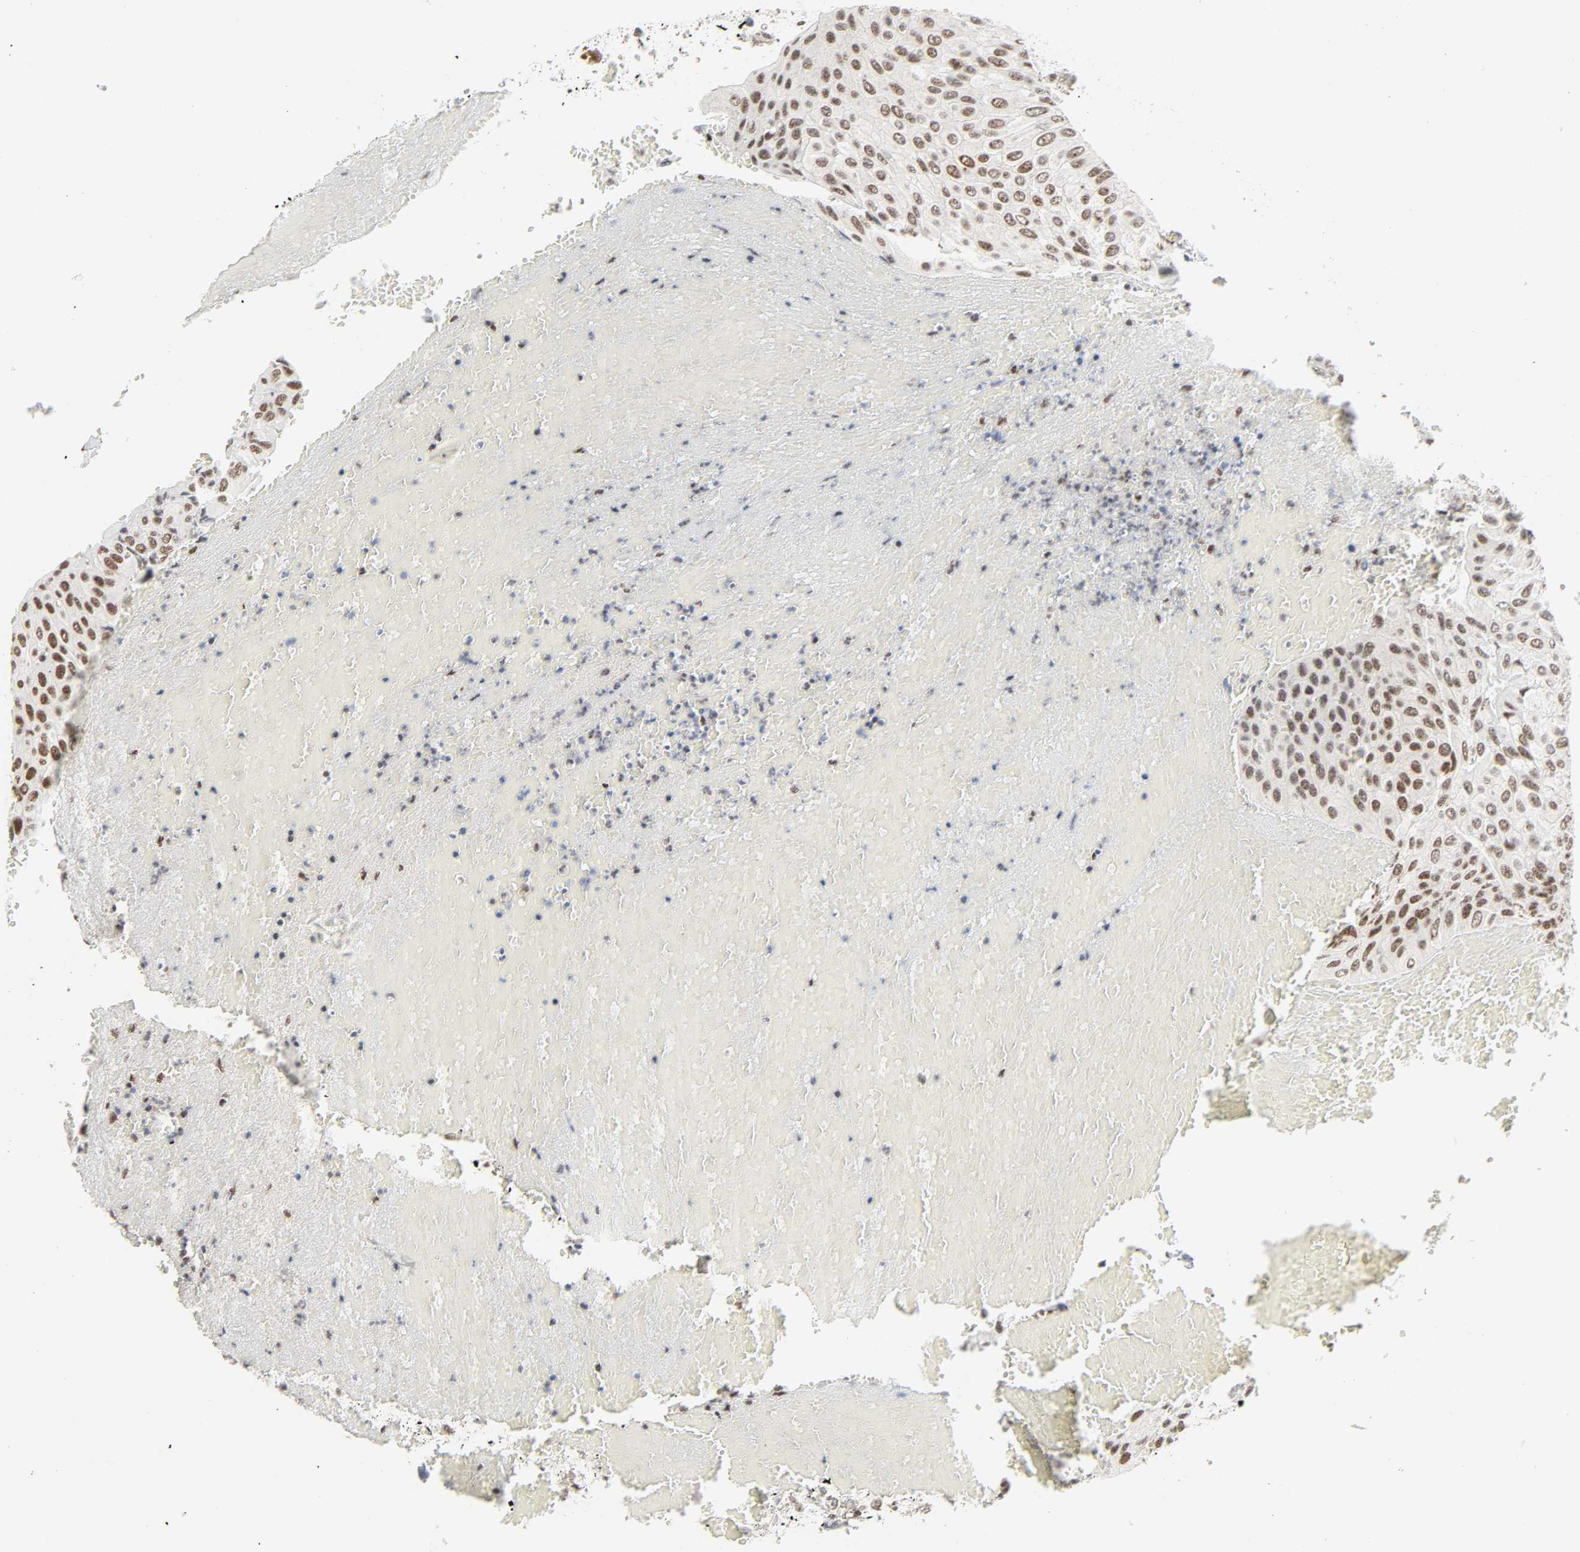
{"staining": {"intensity": "moderate", "quantity": ">75%", "location": "nuclear"}, "tissue": "urothelial cancer", "cell_type": "Tumor cells", "image_type": "cancer", "snomed": [{"axis": "morphology", "description": "Urothelial carcinoma, High grade"}, {"axis": "topography", "description": "Urinary bladder"}], "caption": "Protein analysis of urothelial carcinoma (high-grade) tissue reveals moderate nuclear positivity in approximately >75% of tumor cells.", "gene": "CDK7", "patient": {"sex": "male", "age": 66}}